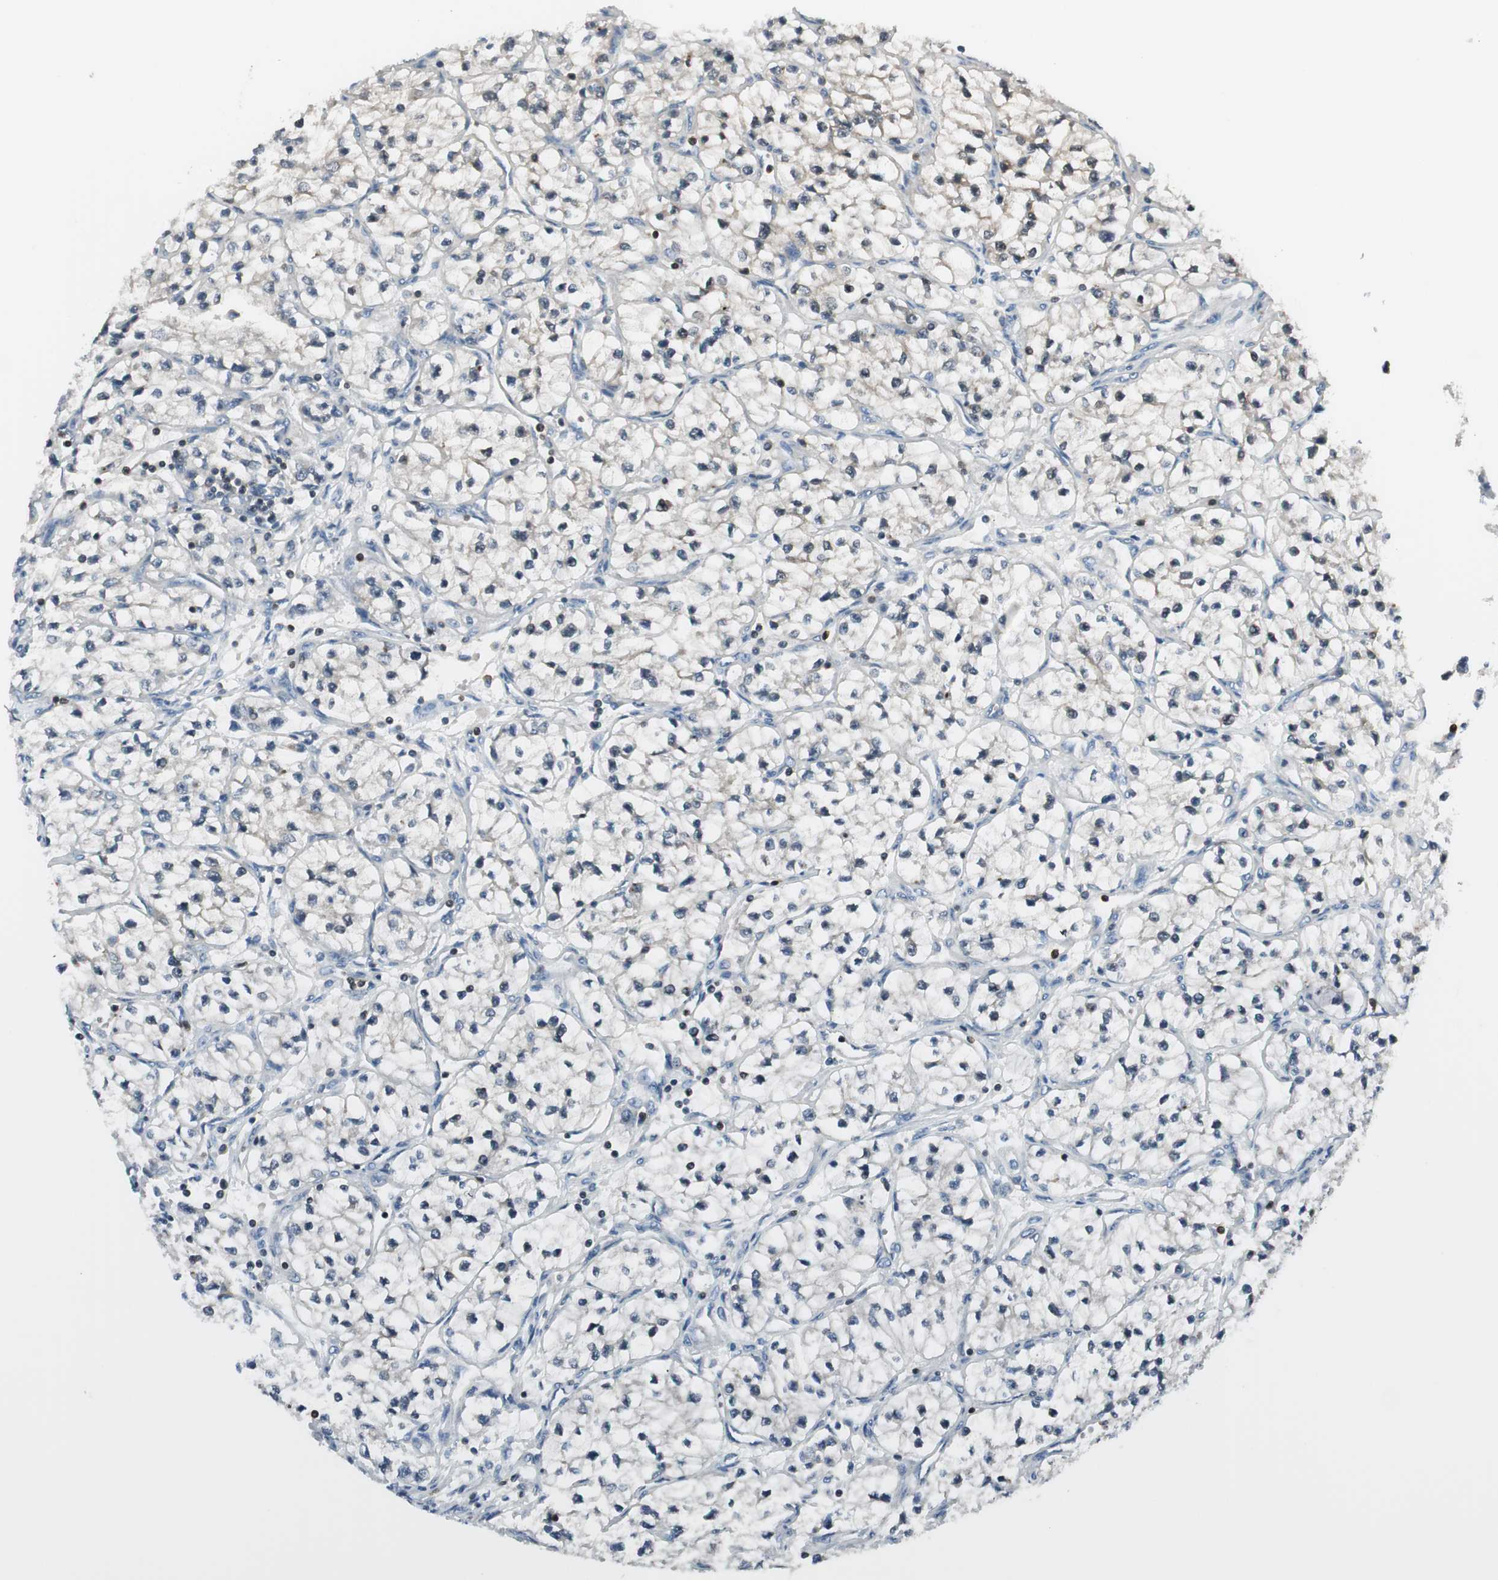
{"staining": {"intensity": "negative", "quantity": "none", "location": "none"}, "tissue": "renal cancer", "cell_type": "Tumor cells", "image_type": "cancer", "snomed": [{"axis": "morphology", "description": "Adenocarcinoma, NOS"}, {"axis": "topography", "description": "Kidney"}], "caption": "Immunohistochemical staining of renal cancer shows no significant staining in tumor cells. (Brightfield microscopy of DAB IHC at high magnification).", "gene": "SLC9A3R1", "patient": {"sex": "female", "age": 57}}